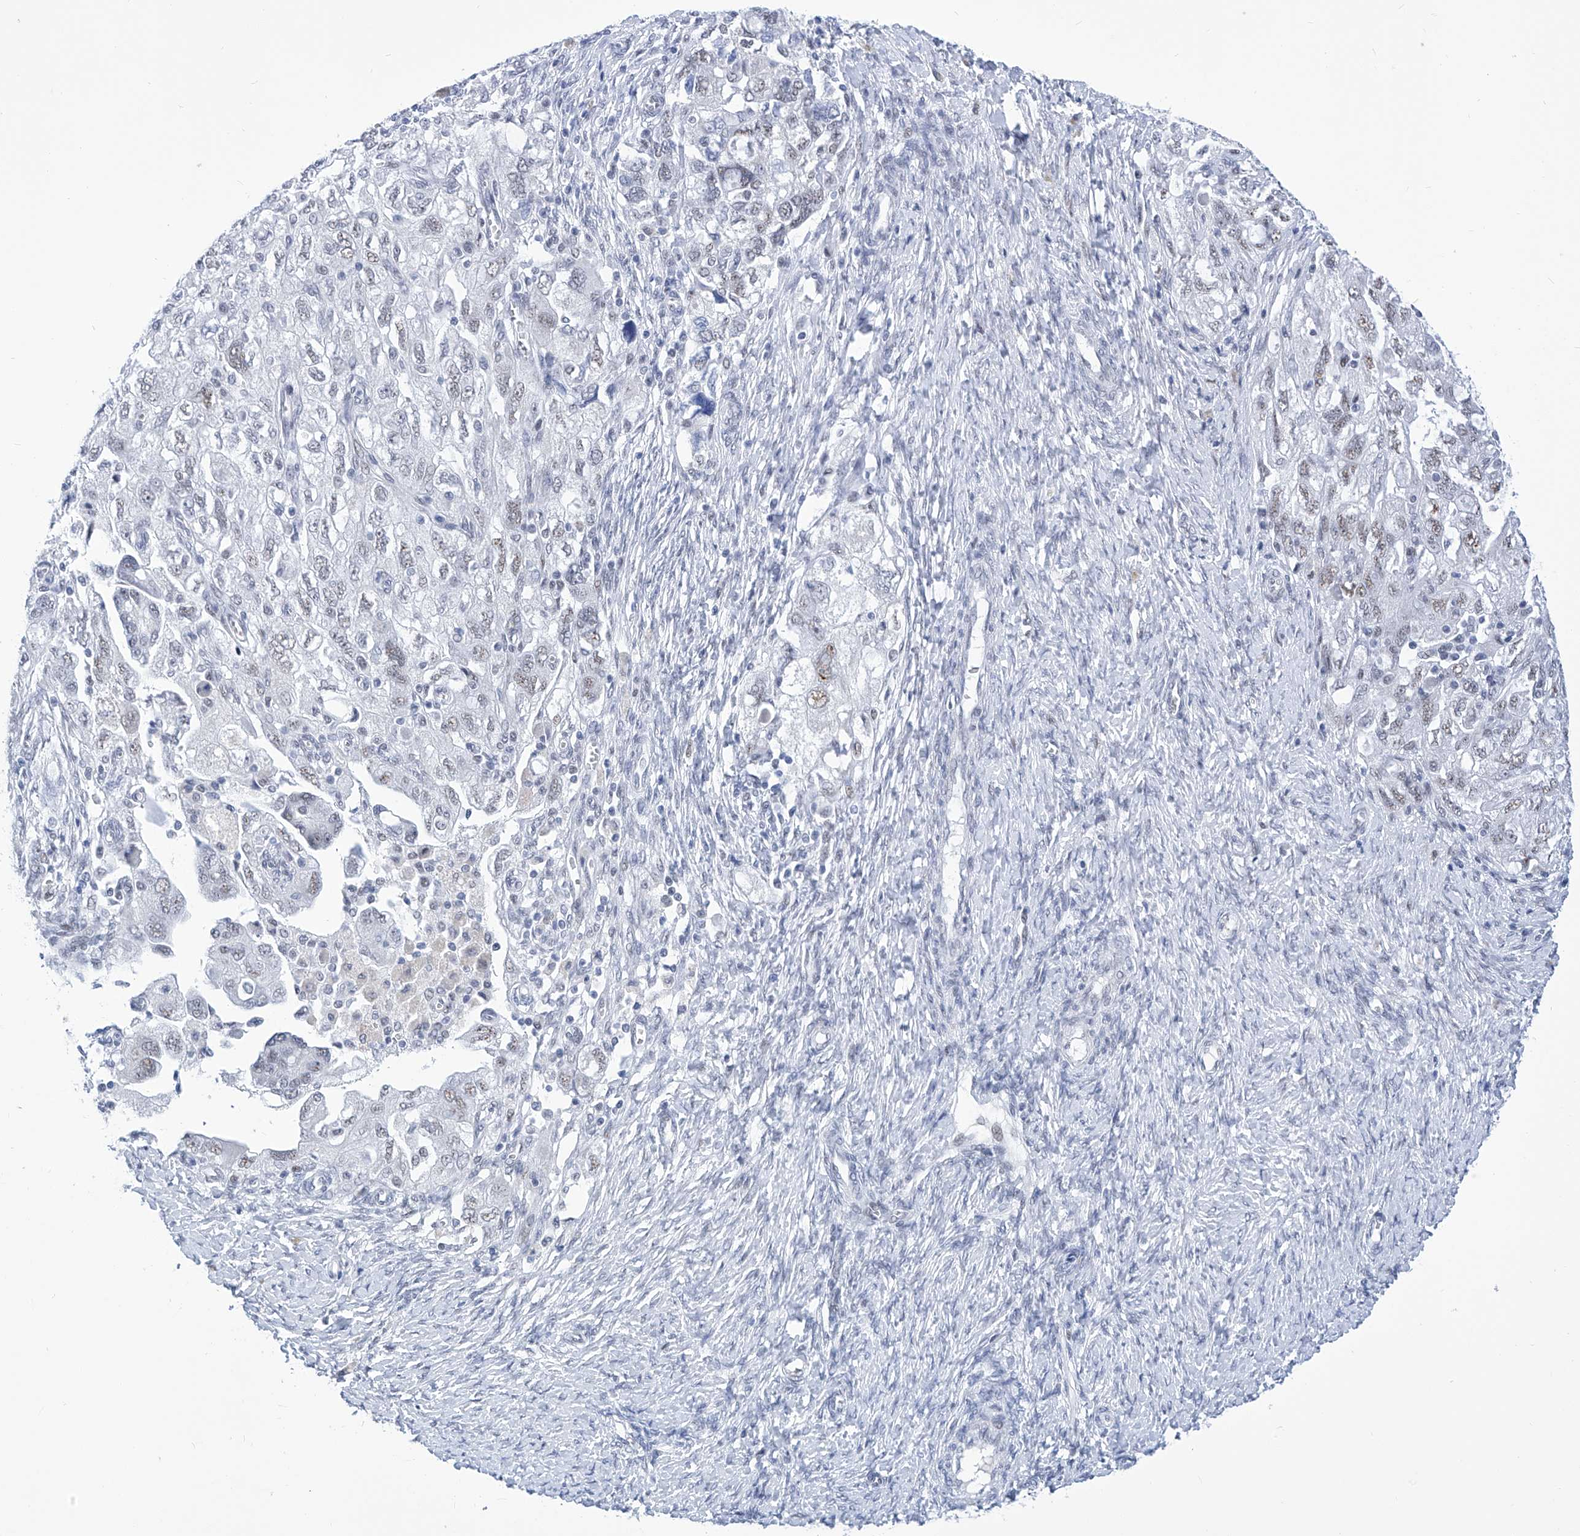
{"staining": {"intensity": "weak", "quantity": "<25%", "location": "nuclear"}, "tissue": "ovarian cancer", "cell_type": "Tumor cells", "image_type": "cancer", "snomed": [{"axis": "morphology", "description": "Carcinoma, NOS"}, {"axis": "morphology", "description": "Cystadenocarcinoma, serous, NOS"}, {"axis": "topography", "description": "Ovary"}], "caption": "The image displays no staining of tumor cells in ovarian serous cystadenocarcinoma.", "gene": "SART1", "patient": {"sex": "female", "age": 69}}